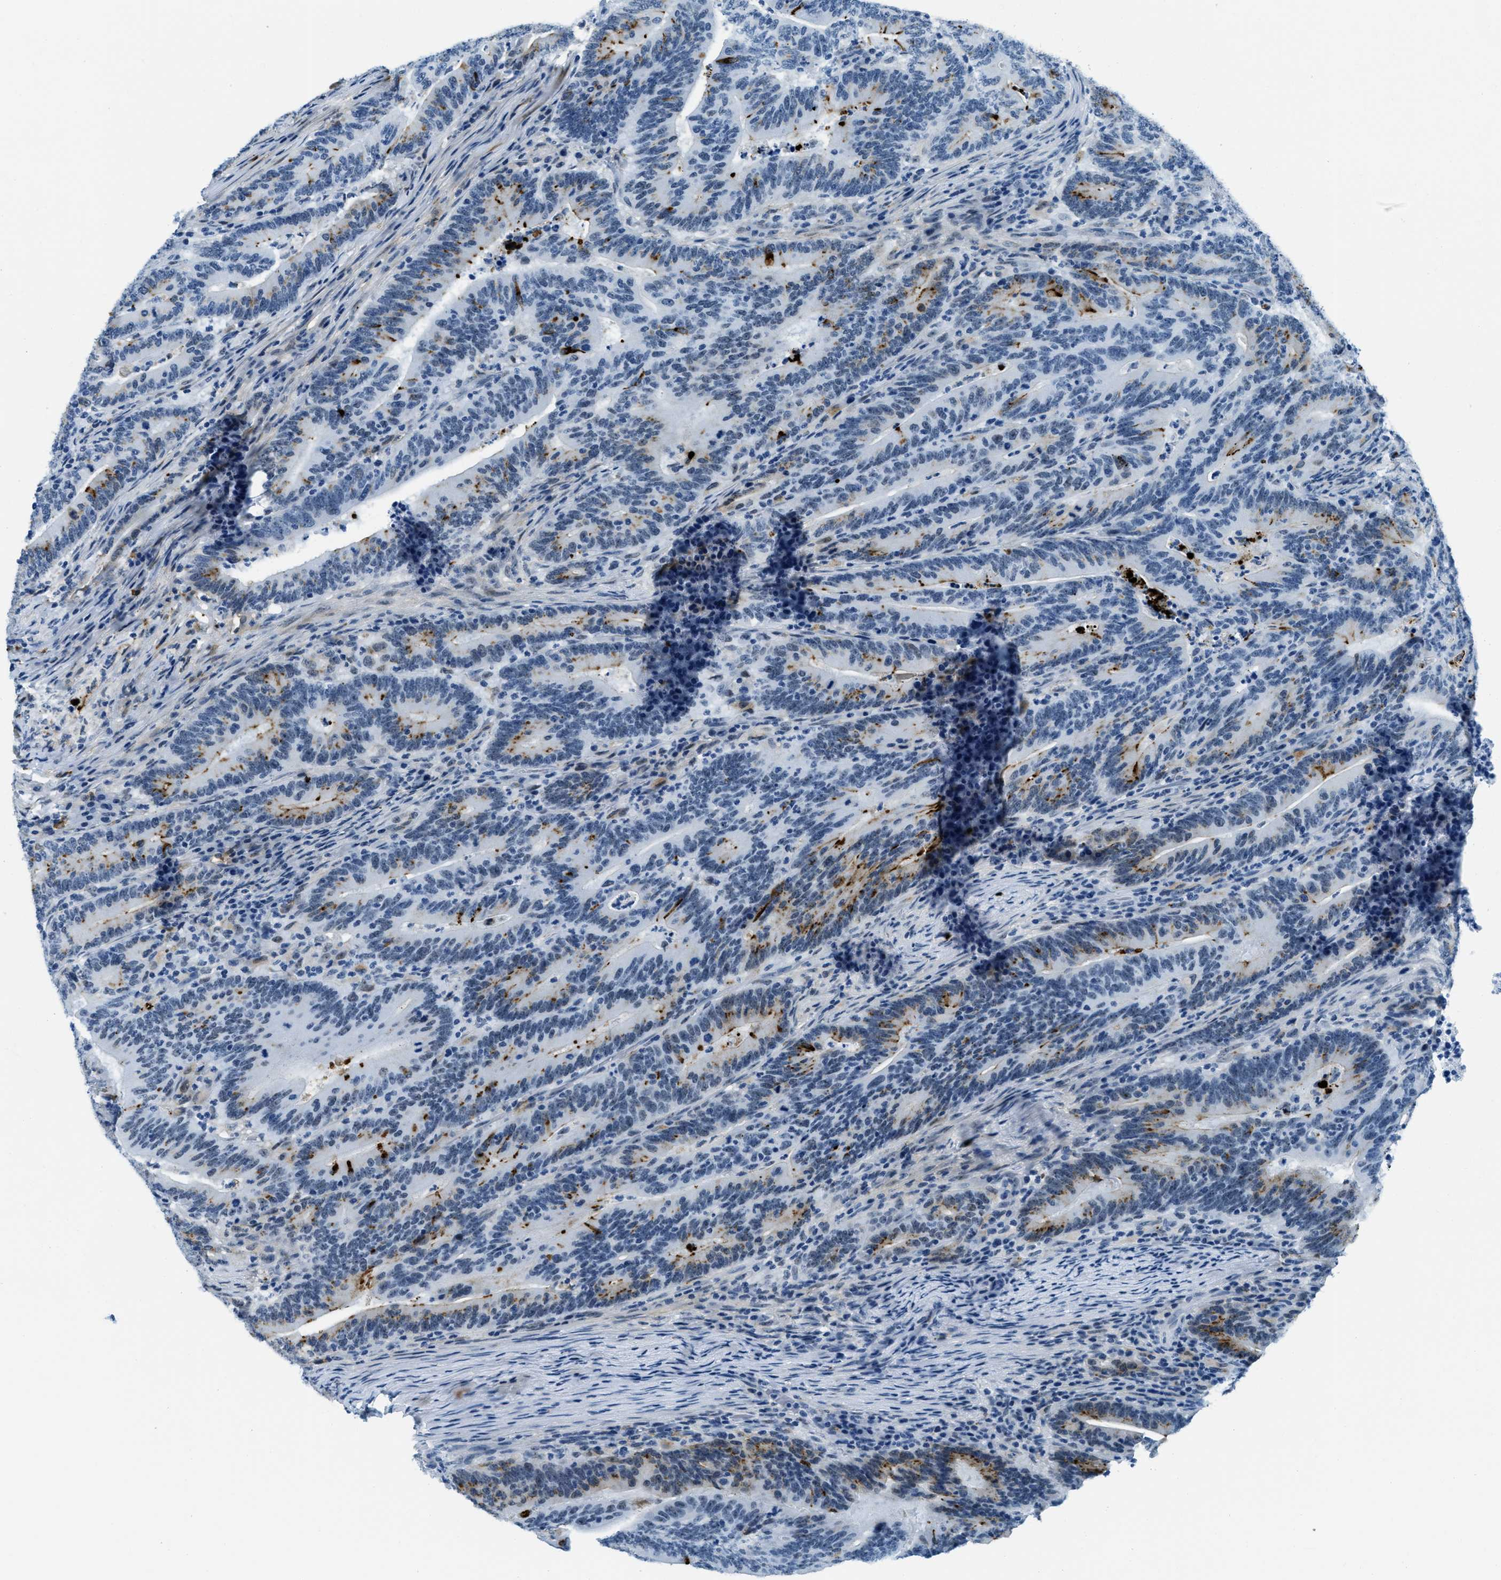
{"staining": {"intensity": "moderate", "quantity": "25%-75%", "location": "cytoplasmic/membranous"}, "tissue": "colorectal cancer", "cell_type": "Tumor cells", "image_type": "cancer", "snomed": [{"axis": "morphology", "description": "Adenocarcinoma, NOS"}, {"axis": "topography", "description": "Colon"}], "caption": "High-power microscopy captured an IHC histopathology image of colorectal cancer (adenocarcinoma), revealing moderate cytoplasmic/membranous positivity in approximately 25%-75% of tumor cells.", "gene": "PLA2G2A", "patient": {"sex": "female", "age": 66}}